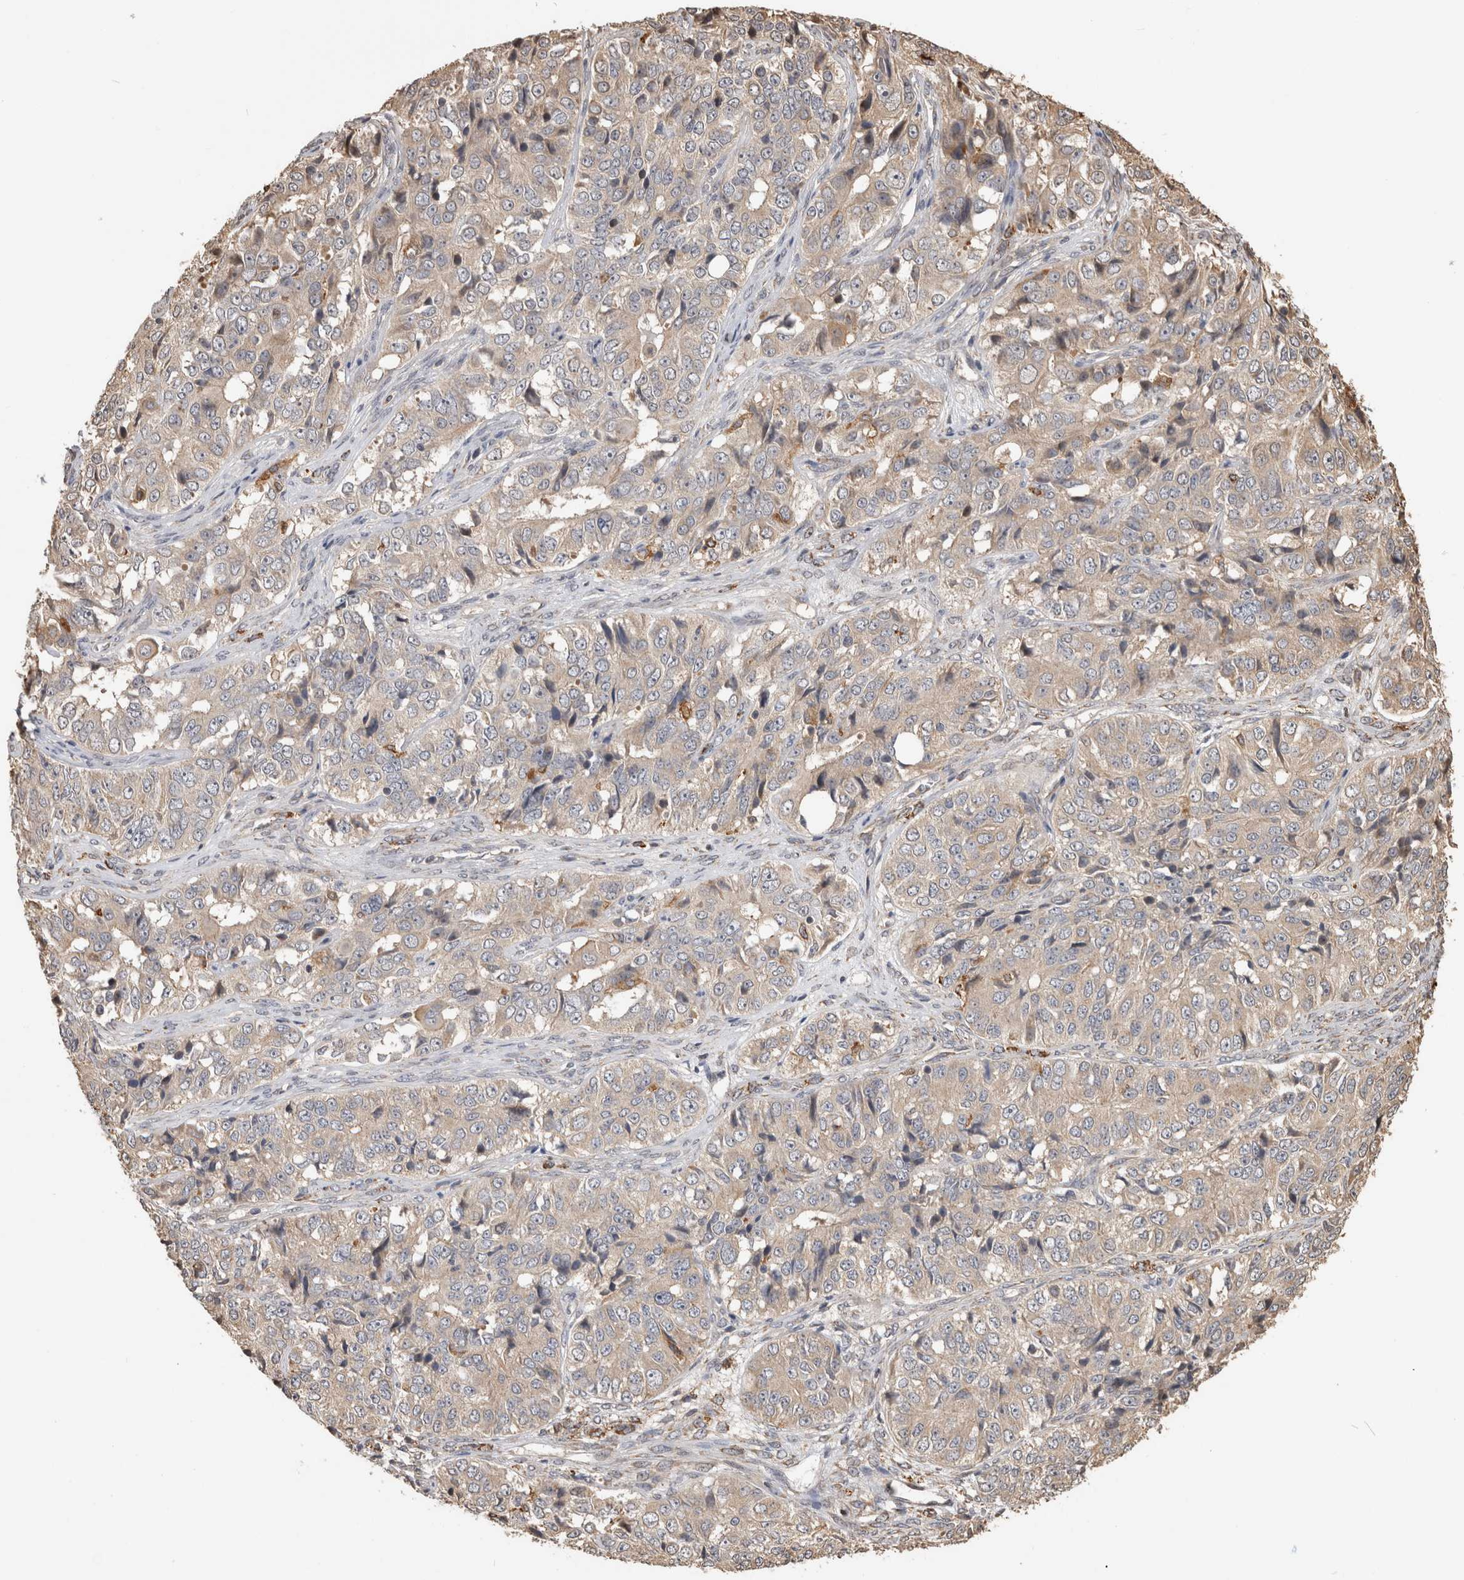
{"staining": {"intensity": "weak", "quantity": "<25%", "location": "cytoplasmic/membranous"}, "tissue": "ovarian cancer", "cell_type": "Tumor cells", "image_type": "cancer", "snomed": [{"axis": "morphology", "description": "Carcinoma, endometroid"}, {"axis": "topography", "description": "Ovary"}], "caption": "A high-resolution image shows immunohistochemistry staining of ovarian endometroid carcinoma, which shows no significant staining in tumor cells. The staining was performed using DAB to visualize the protein expression in brown, while the nuclei were stained in blue with hematoxylin (Magnification: 20x).", "gene": "CLIP1", "patient": {"sex": "female", "age": 51}}